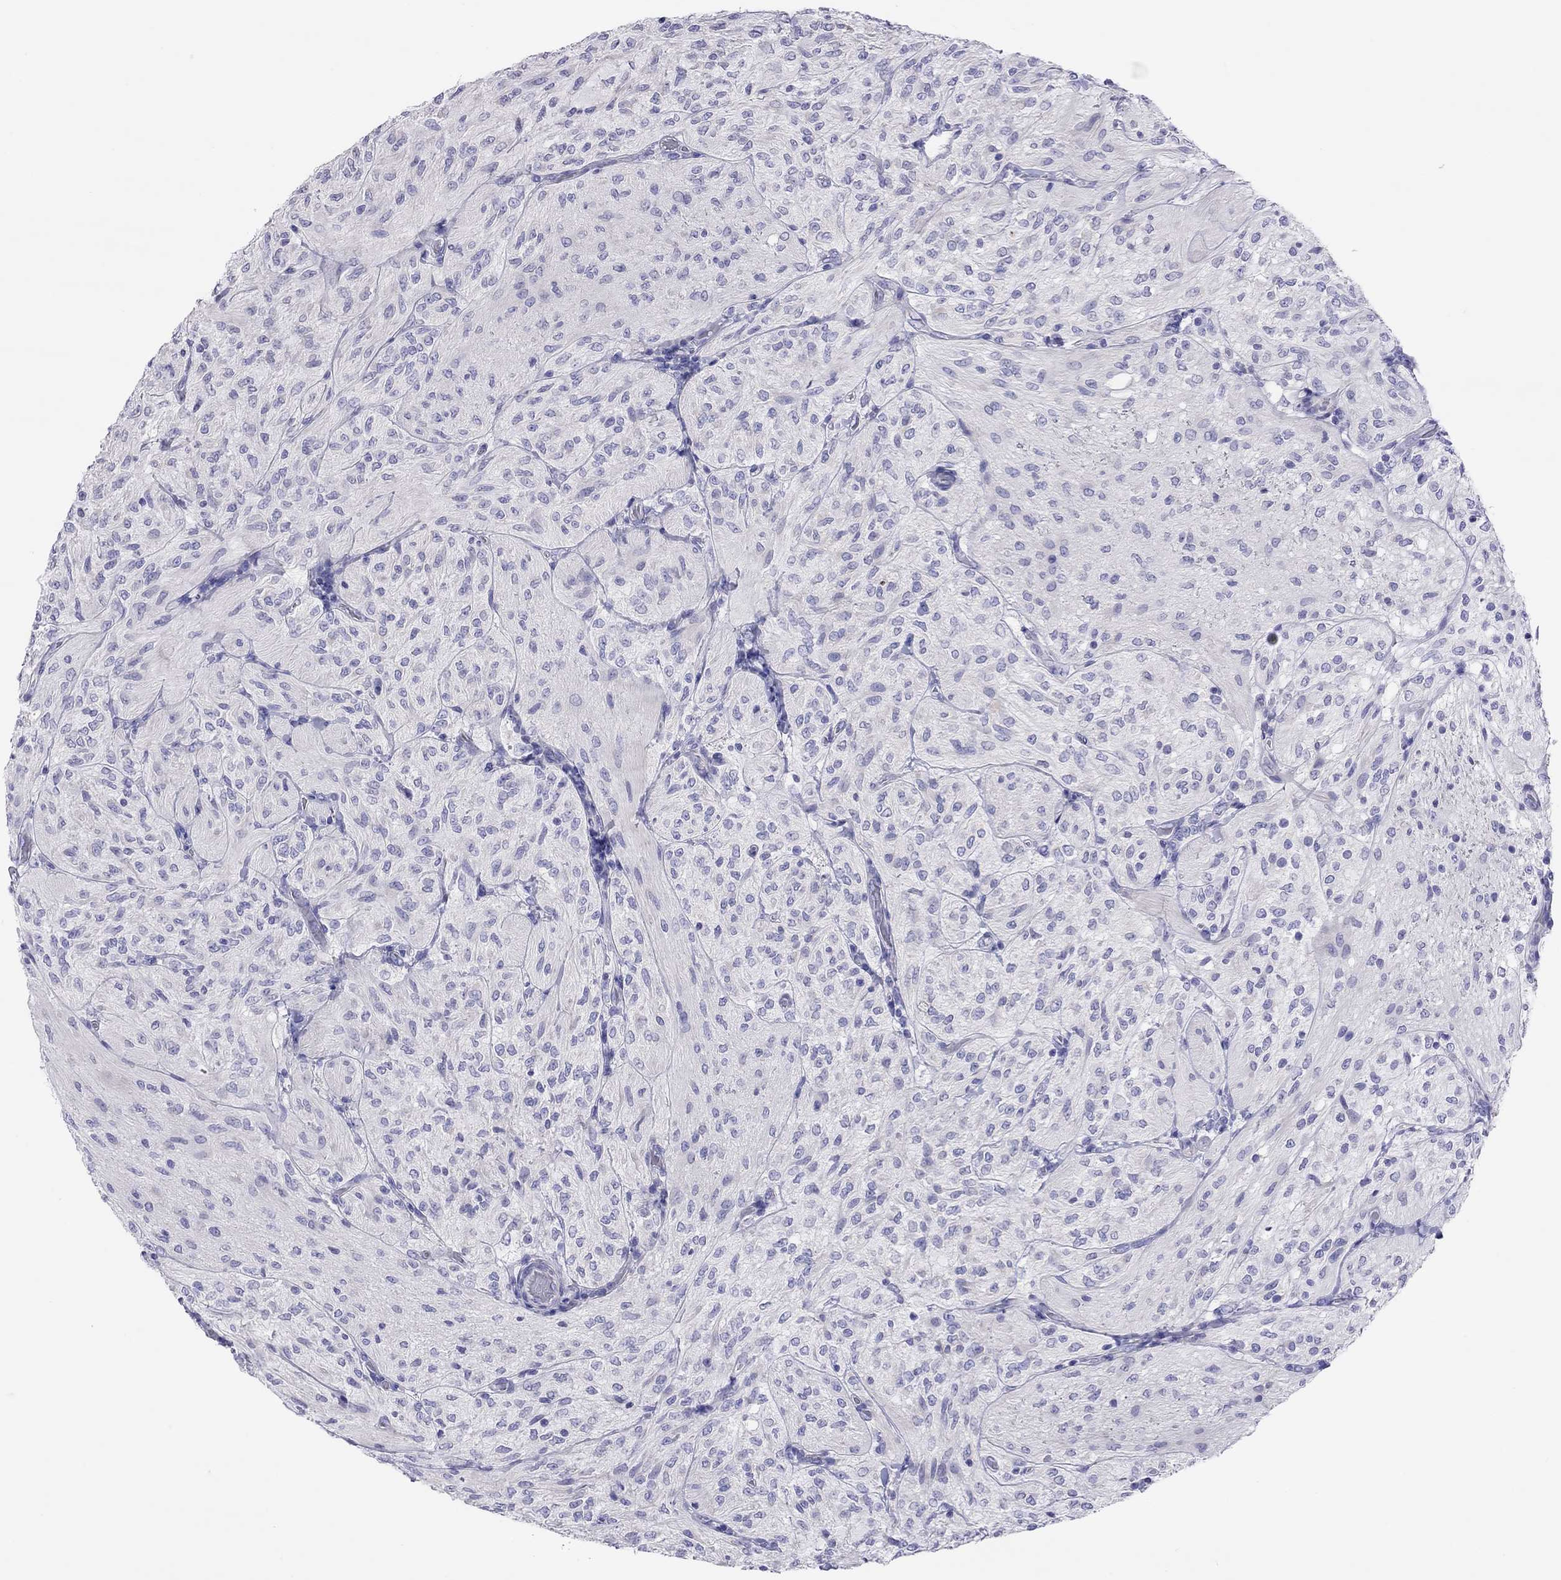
{"staining": {"intensity": "negative", "quantity": "none", "location": "none"}, "tissue": "glioma", "cell_type": "Tumor cells", "image_type": "cancer", "snomed": [{"axis": "morphology", "description": "Glioma, malignant, Low grade"}, {"axis": "topography", "description": "Brain"}], "caption": "High magnification brightfield microscopy of malignant glioma (low-grade) stained with DAB (3,3'-diaminobenzidine) (brown) and counterstained with hematoxylin (blue): tumor cells show no significant expression. (DAB IHC, high magnification).", "gene": "COL9A1", "patient": {"sex": "male", "age": 3}}